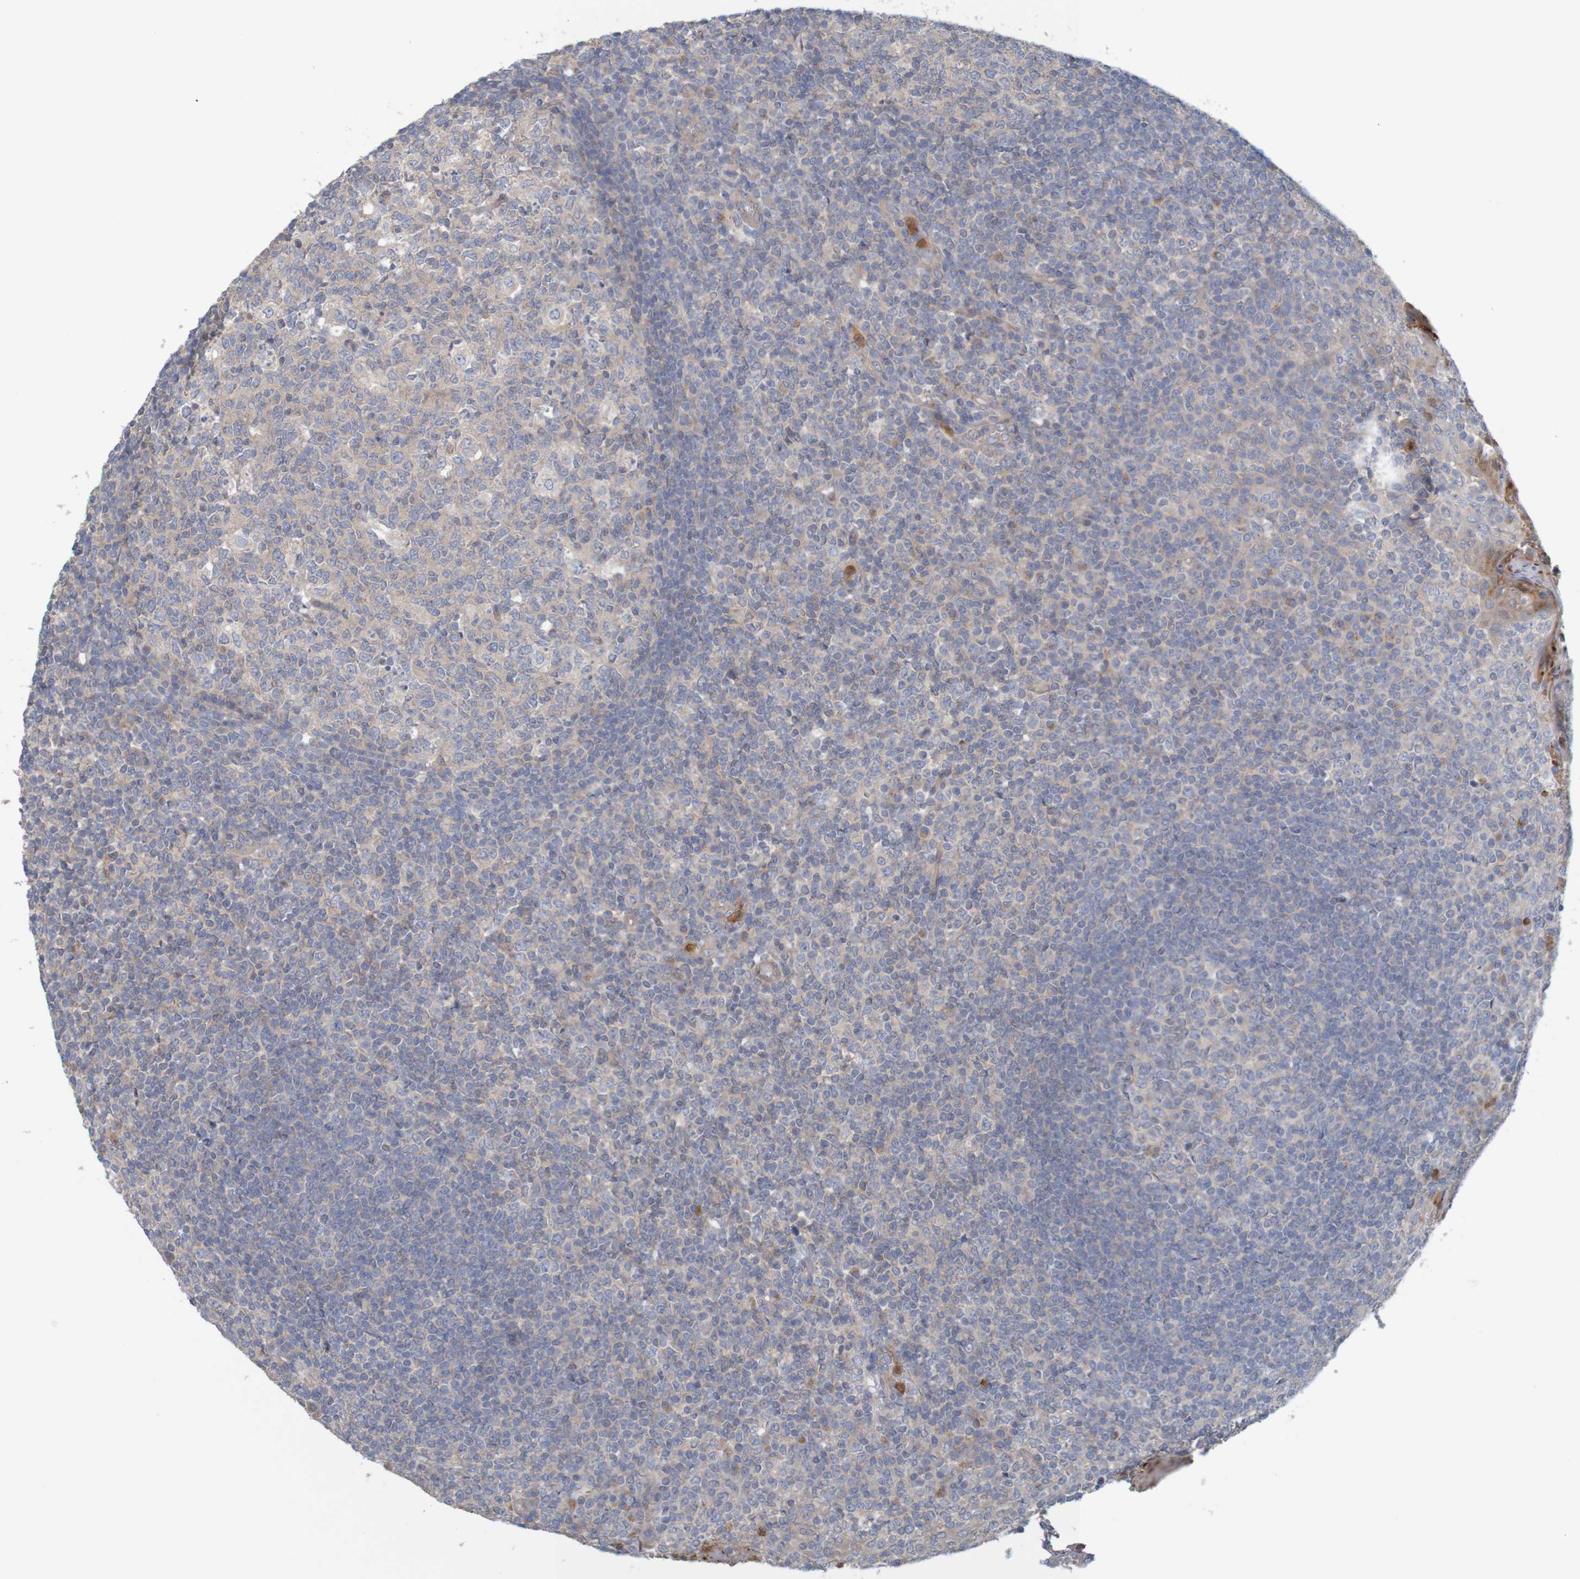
{"staining": {"intensity": "weak", "quantity": ">75%", "location": "cytoplasmic/membranous"}, "tissue": "tonsil", "cell_type": "Germinal center cells", "image_type": "normal", "snomed": [{"axis": "morphology", "description": "Normal tissue, NOS"}, {"axis": "topography", "description": "Tonsil"}], "caption": "Immunohistochemical staining of unremarkable tonsil exhibits >75% levels of weak cytoplasmic/membranous protein staining in approximately >75% of germinal center cells.", "gene": "KRT23", "patient": {"sex": "female", "age": 19}}